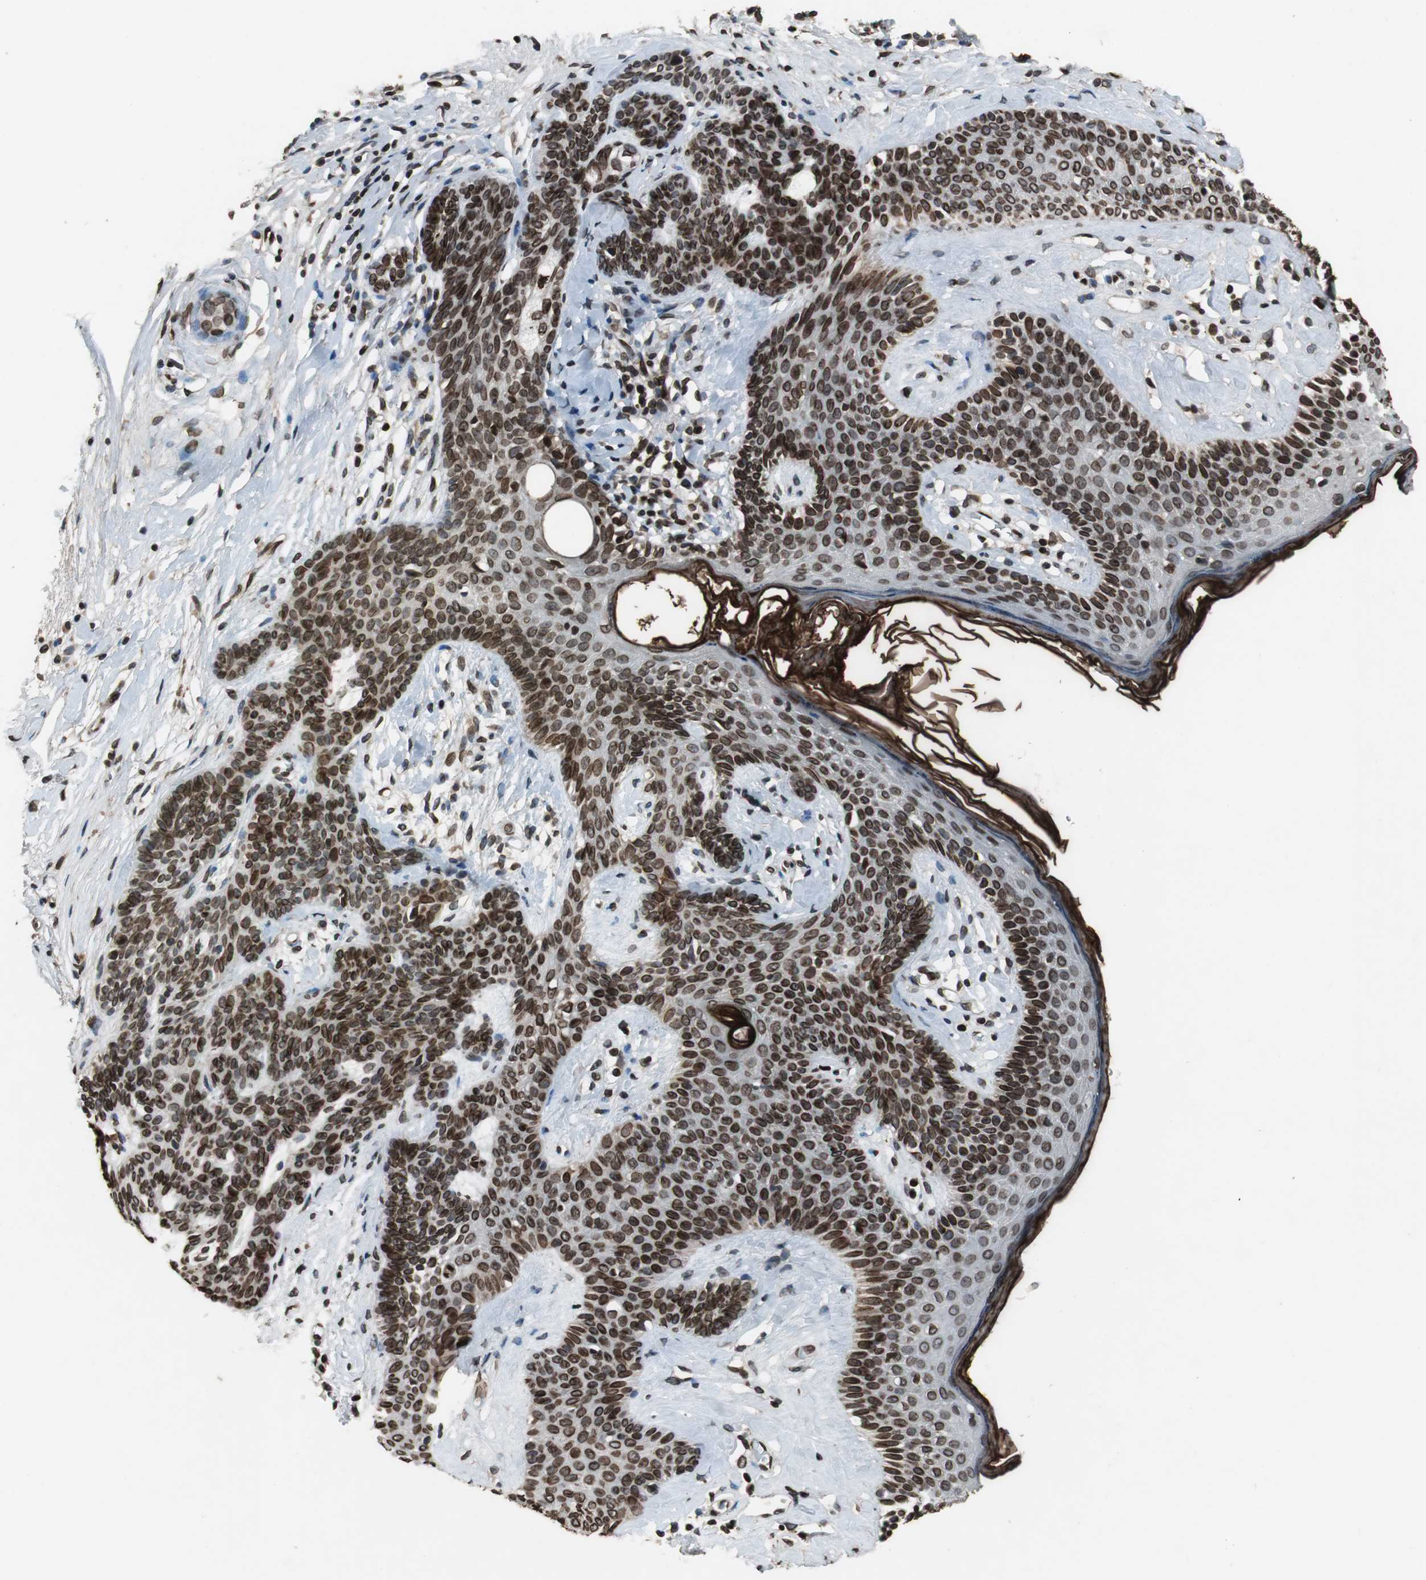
{"staining": {"intensity": "strong", "quantity": ">75%", "location": "cytoplasmic/membranous,nuclear"}, "tissue": "skin cancer", "cell_type": "Tumor cells", "image_type": "cancer", "snomed": [{"axis": "morphology", "description": "Developmental malformation"}, {"axis": "morphology", "description": "Basal cell carcinoma"}, {"axis": "topography", "description": "Skin"}], "caption": "Immunohistochemical staining of human basal cell carcinoma (skin) displays high levels of strong cytoplasmic/membranous and nuclear protein staining in approximately >75% of tumor cells.", "gene": "LMNA", "patient": {"sex": "female", "age": 62}}